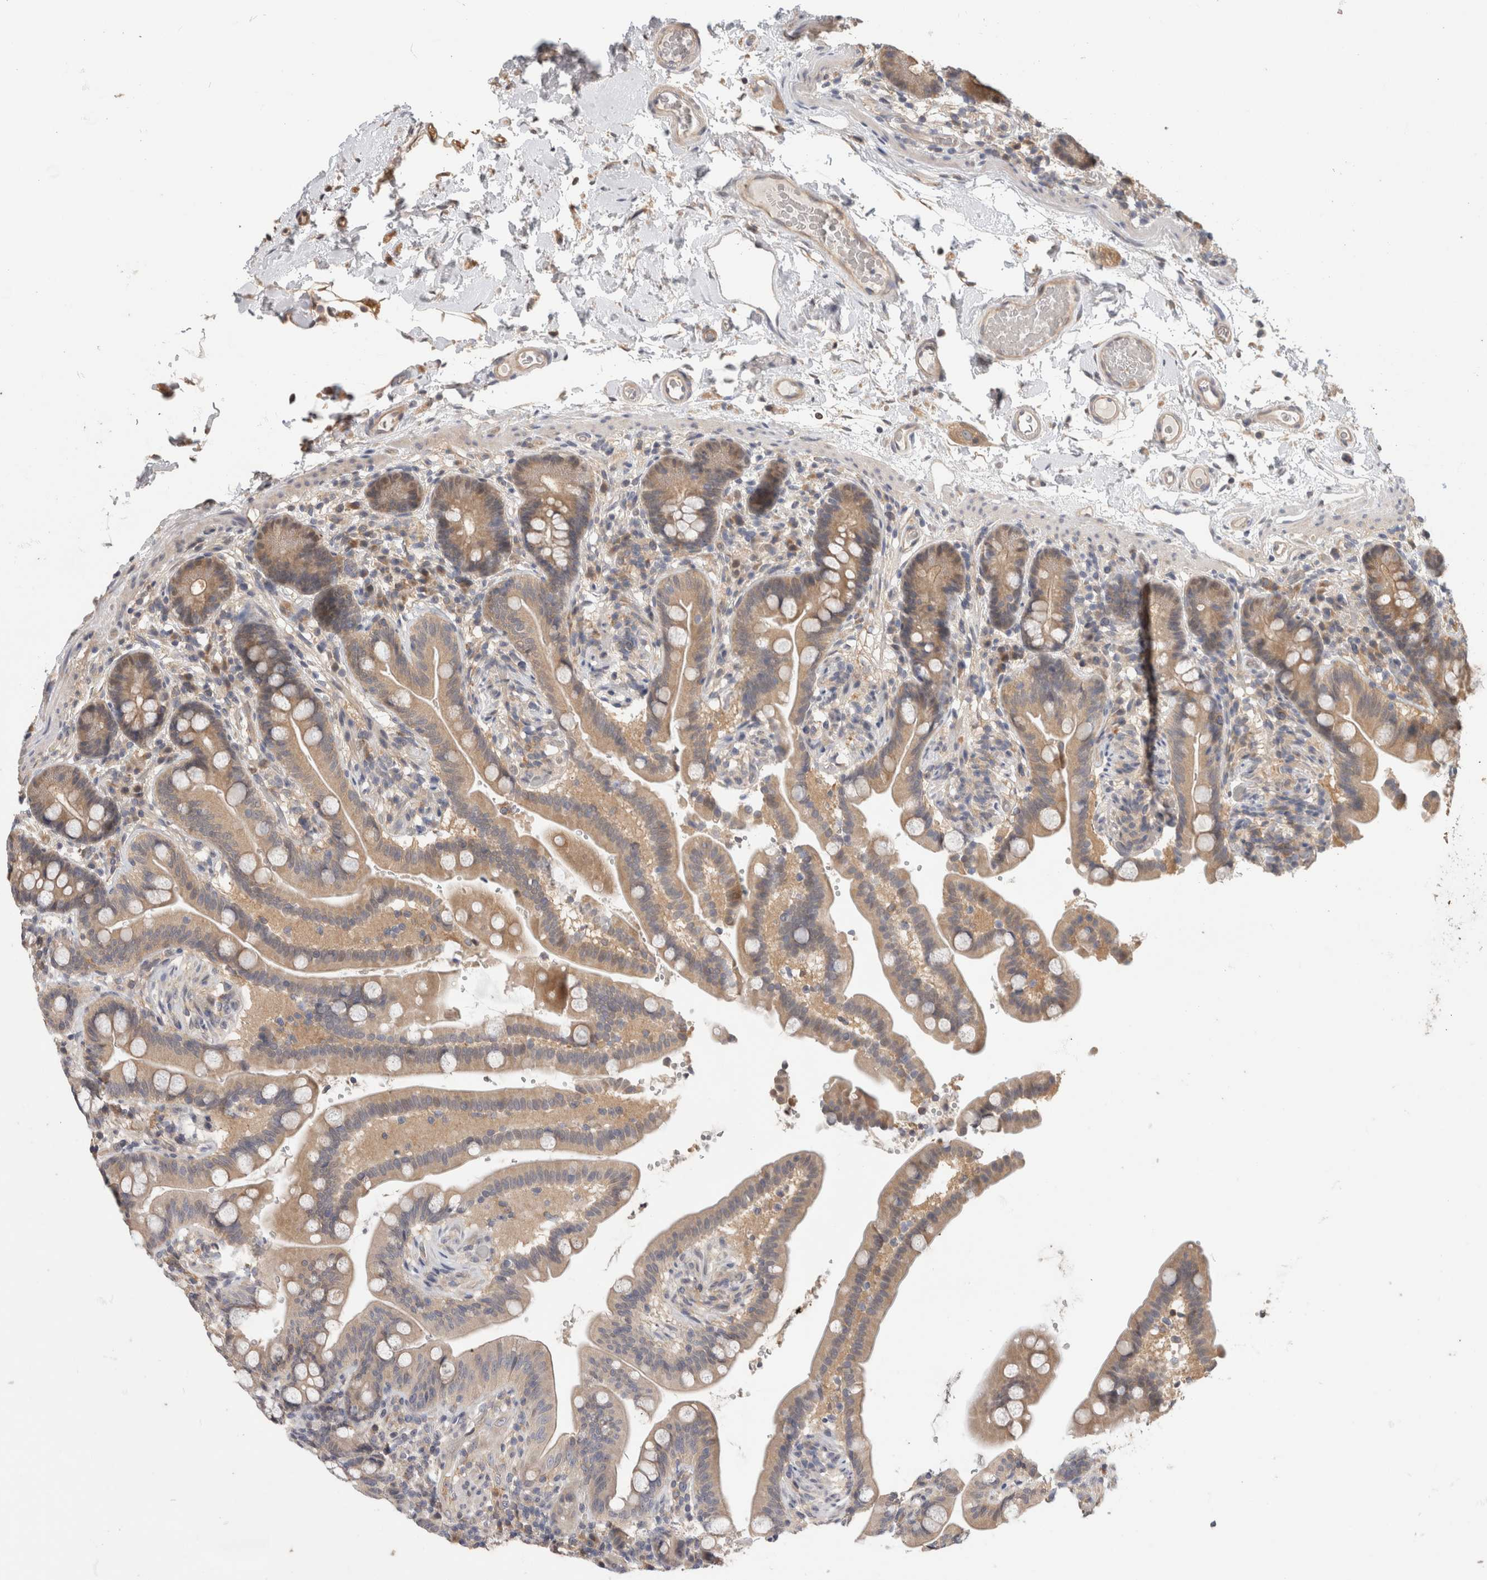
{"staining": {"intensity": "weak", "quantity": ">75%", "location": "cytoplasmic/membranous"}, "tissue": "colon", "cell_type": "Endothelial cells", "image_type": "normal", "snomed": [{"axis": "morphology", "description": "Normal tissue, NOS"}, {"axis": "topography", "description": "Smooth muscle"}, {"axis": "topography", "description": "Colon"}], "caption": "Protein analysis of unremarkable colon exhibits weak cytoplasmic/membranous staining in about >75% of endothelial cells.", "gene": "PGM1", "patient": {"sex": "male", "age": 73}}